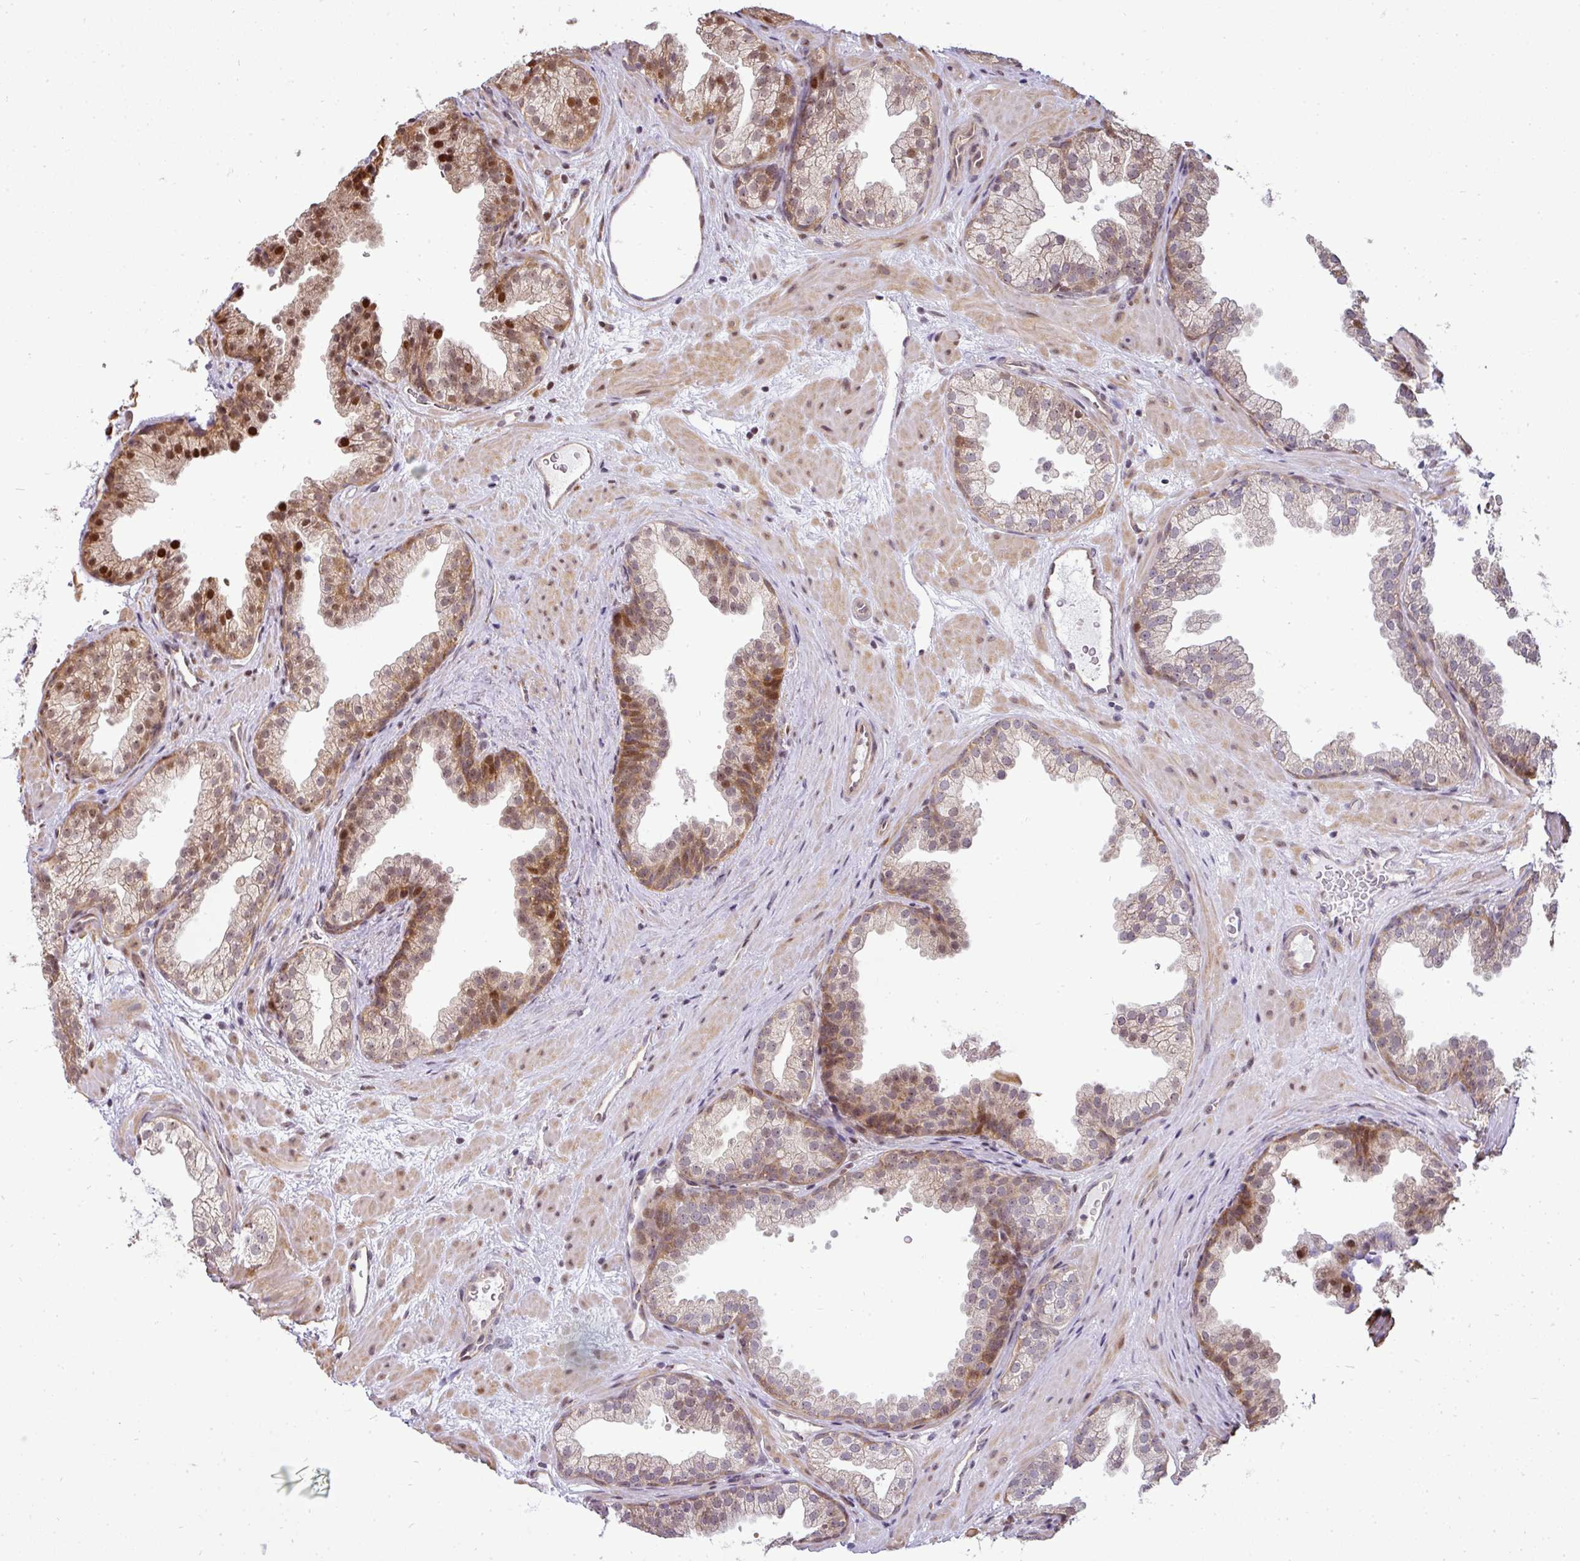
{"staining": {"intensity": "moderate", "quantity": "25%-75%", "location": "cytoplasmic/membranous,nuclear"}, "tissue": "prostate", "cell_type": "Glandular cells", "image_type": "normal", "snomed": [{"axis": "morphology", "description": "Normal tissue, NOS"}, {"axis": "topography", "description": "Prostate"}], "caption": "IHC of unremarkable prostate displays medium levels of moderate cytoplasmic/membranous,nuclear positivity in about 25%-75% of glandular cells. (Brightfield microscopy of DAB IHC at high magnification).", "gene": "MAZ", "patient": {"sex": "male", "age": 37}}